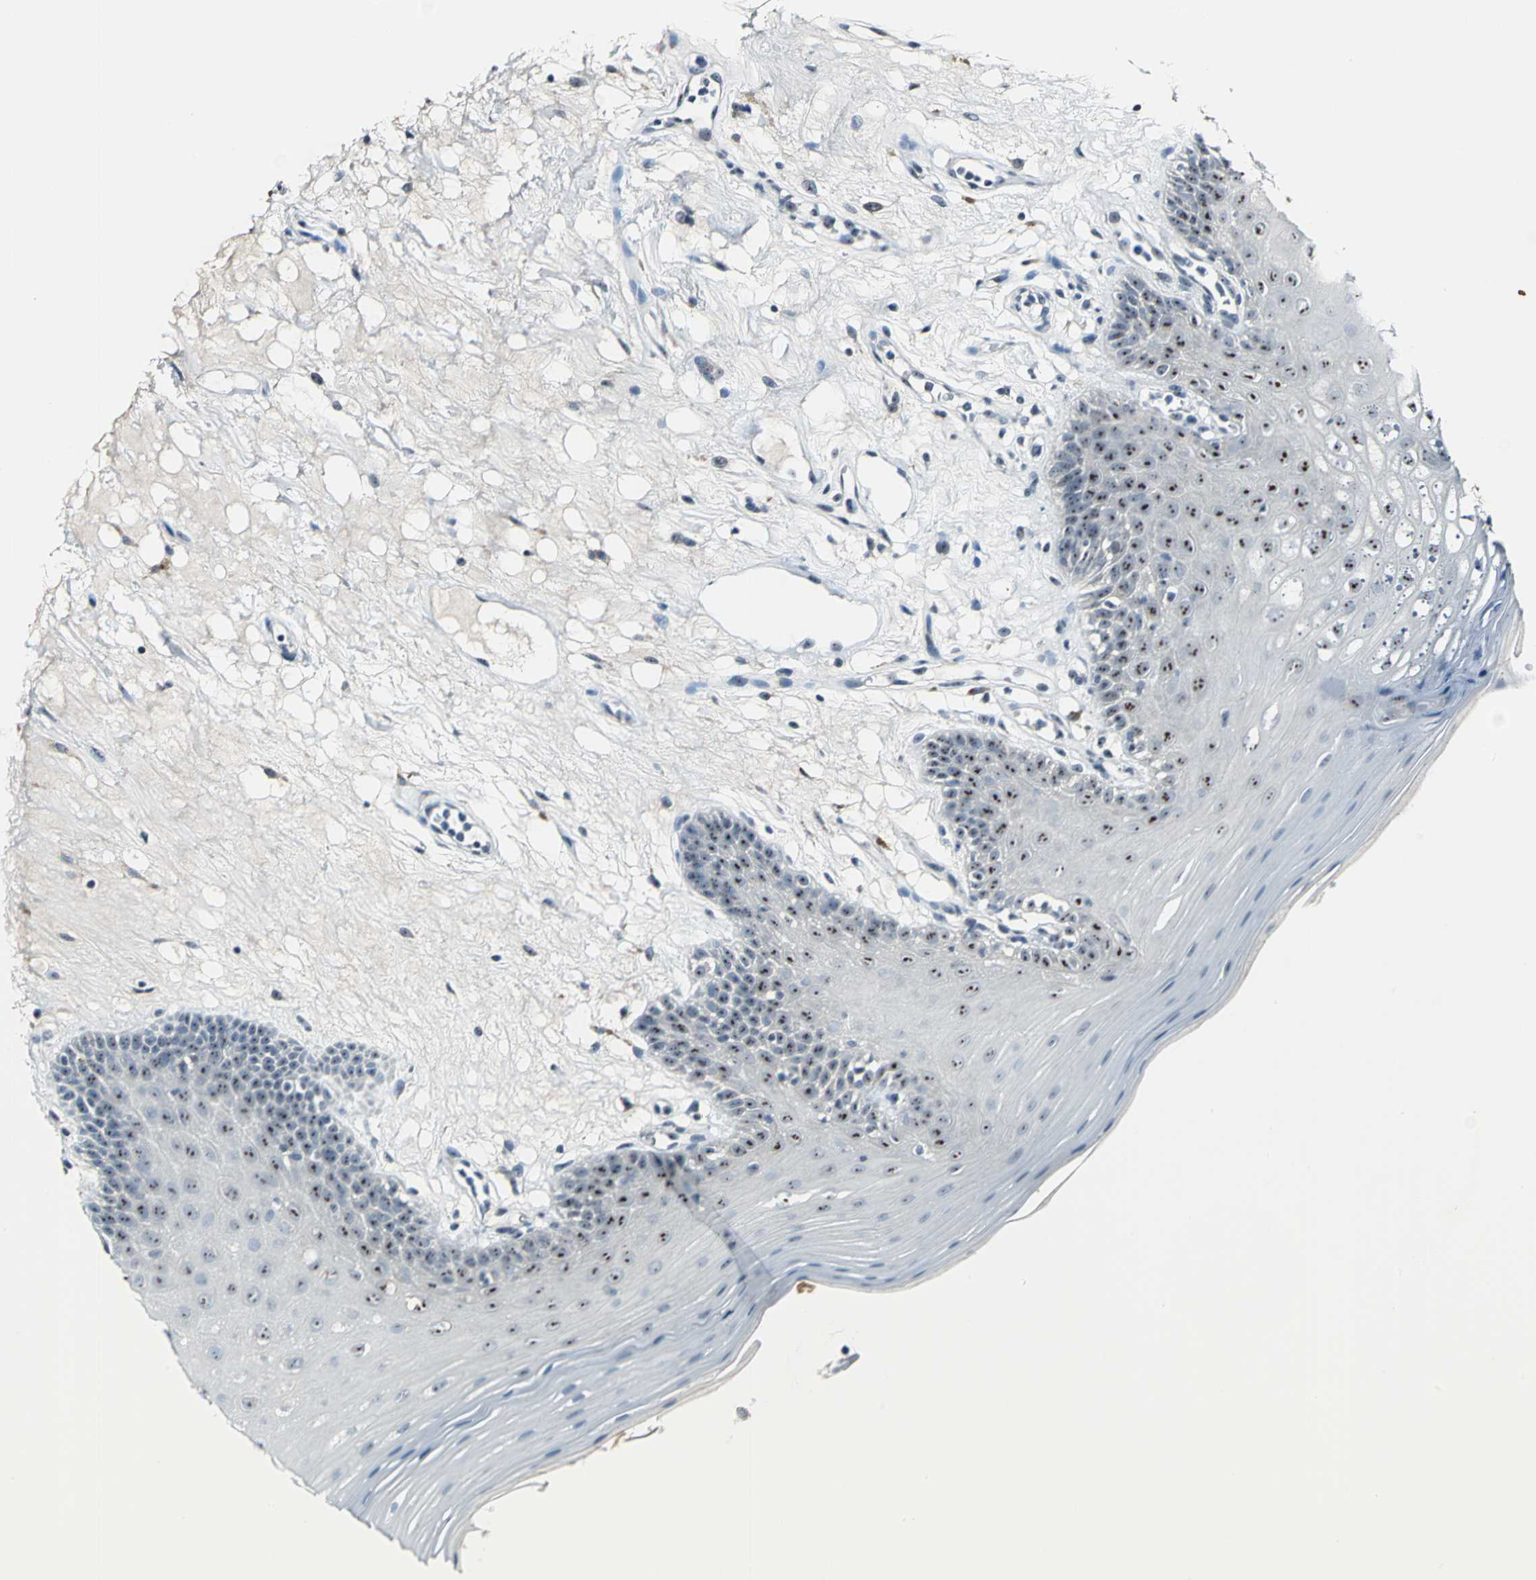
{"staining": {"intensity": "strong", "quantity": ">75%", "location": "nuclear"}, "tissue": "oral mucosa", "cell_type": "Squamous epithelial cells", "image_type": "normal", "snomed": [{"axis": "morphology", "description": "Normal tissue, NOS"}, {"axis": "morphology", "description": "Squamous cell carcinoma, NOS"}, {"axis": "topography", "description": "Skeletal muscle"}, {"axis": "topography", "description": "Oral tissue"}, {"axis": "topography", "description": "Head-Neck"}], "caption": "Immunohistochemistry of unremarkable oral mucosa displays high levels of strong nuclear positivity in about >75% of squamous epithelial cells.", "gene": "MYBBP1A", "patient": {"sex": "male", "age": 71}}